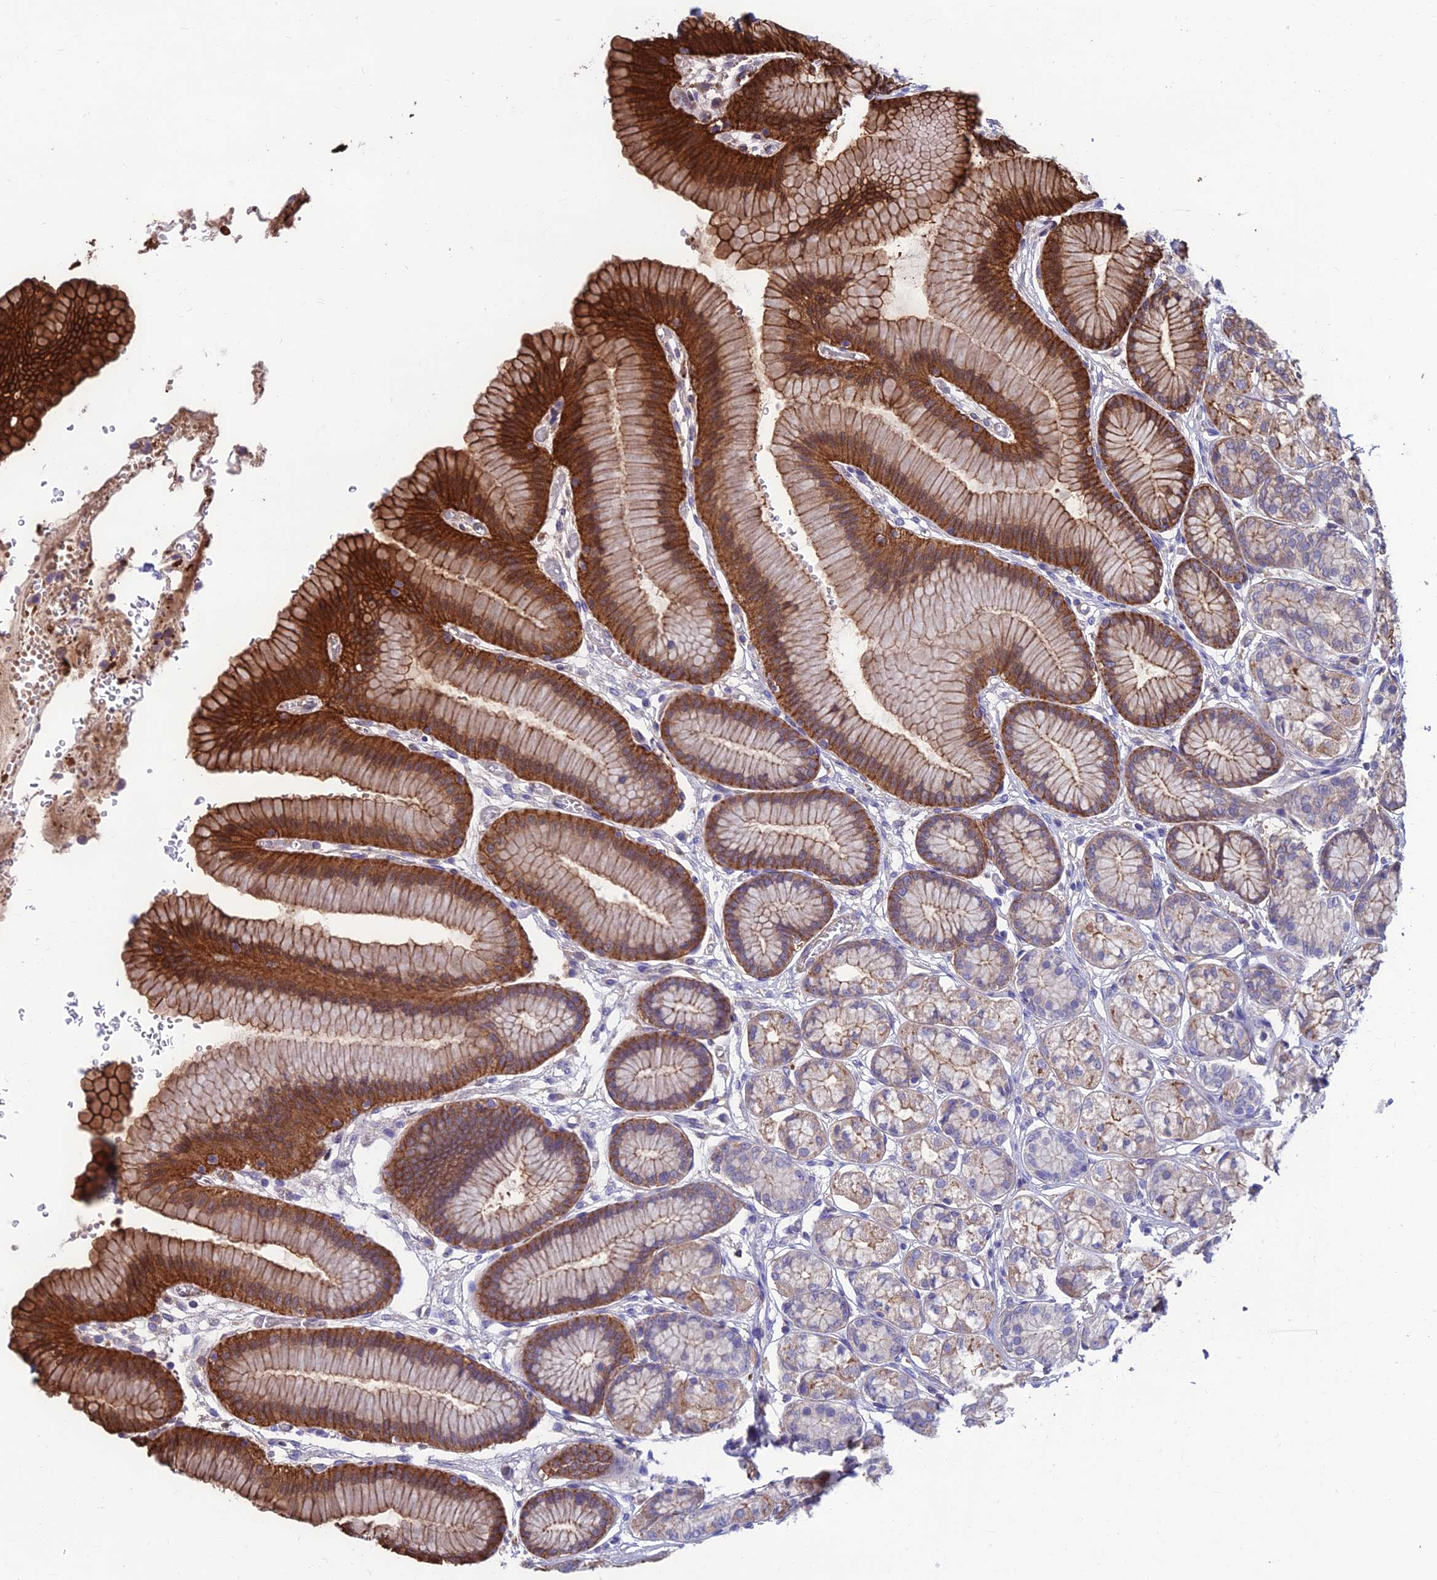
{"staining": {"intensity": "strong", "quantity": "25%-75%", "location": "cytoplasmic/membranous"}, "tissue": "stomach", "cell_type": "Glandular cells", "image_type": "normal", "snomed": [{"axis": "morphology", "description": "Normal tissue, NOS"}, {"axis": "morphology", "description": "Adenocarcinoma, NOS"}, {"axis": "morphology", "description": "Adenocarcinoma, High grade"}, {"axis": "topography", "description": "Stomach, upper"}, {"axis": "topography", "description": "Stomach"}], "caption": "Immunohistochemistry image of benign stomach: human stomach stained using IHC reveals high levels of strong protein expression localized specifically in the cytoplasmic/membranous of glandular cells, appearing as a cytoplasmic/membranous brown color.", "gene": "RTN4RL1", "patient": {"sex": "female", "age": 65}}